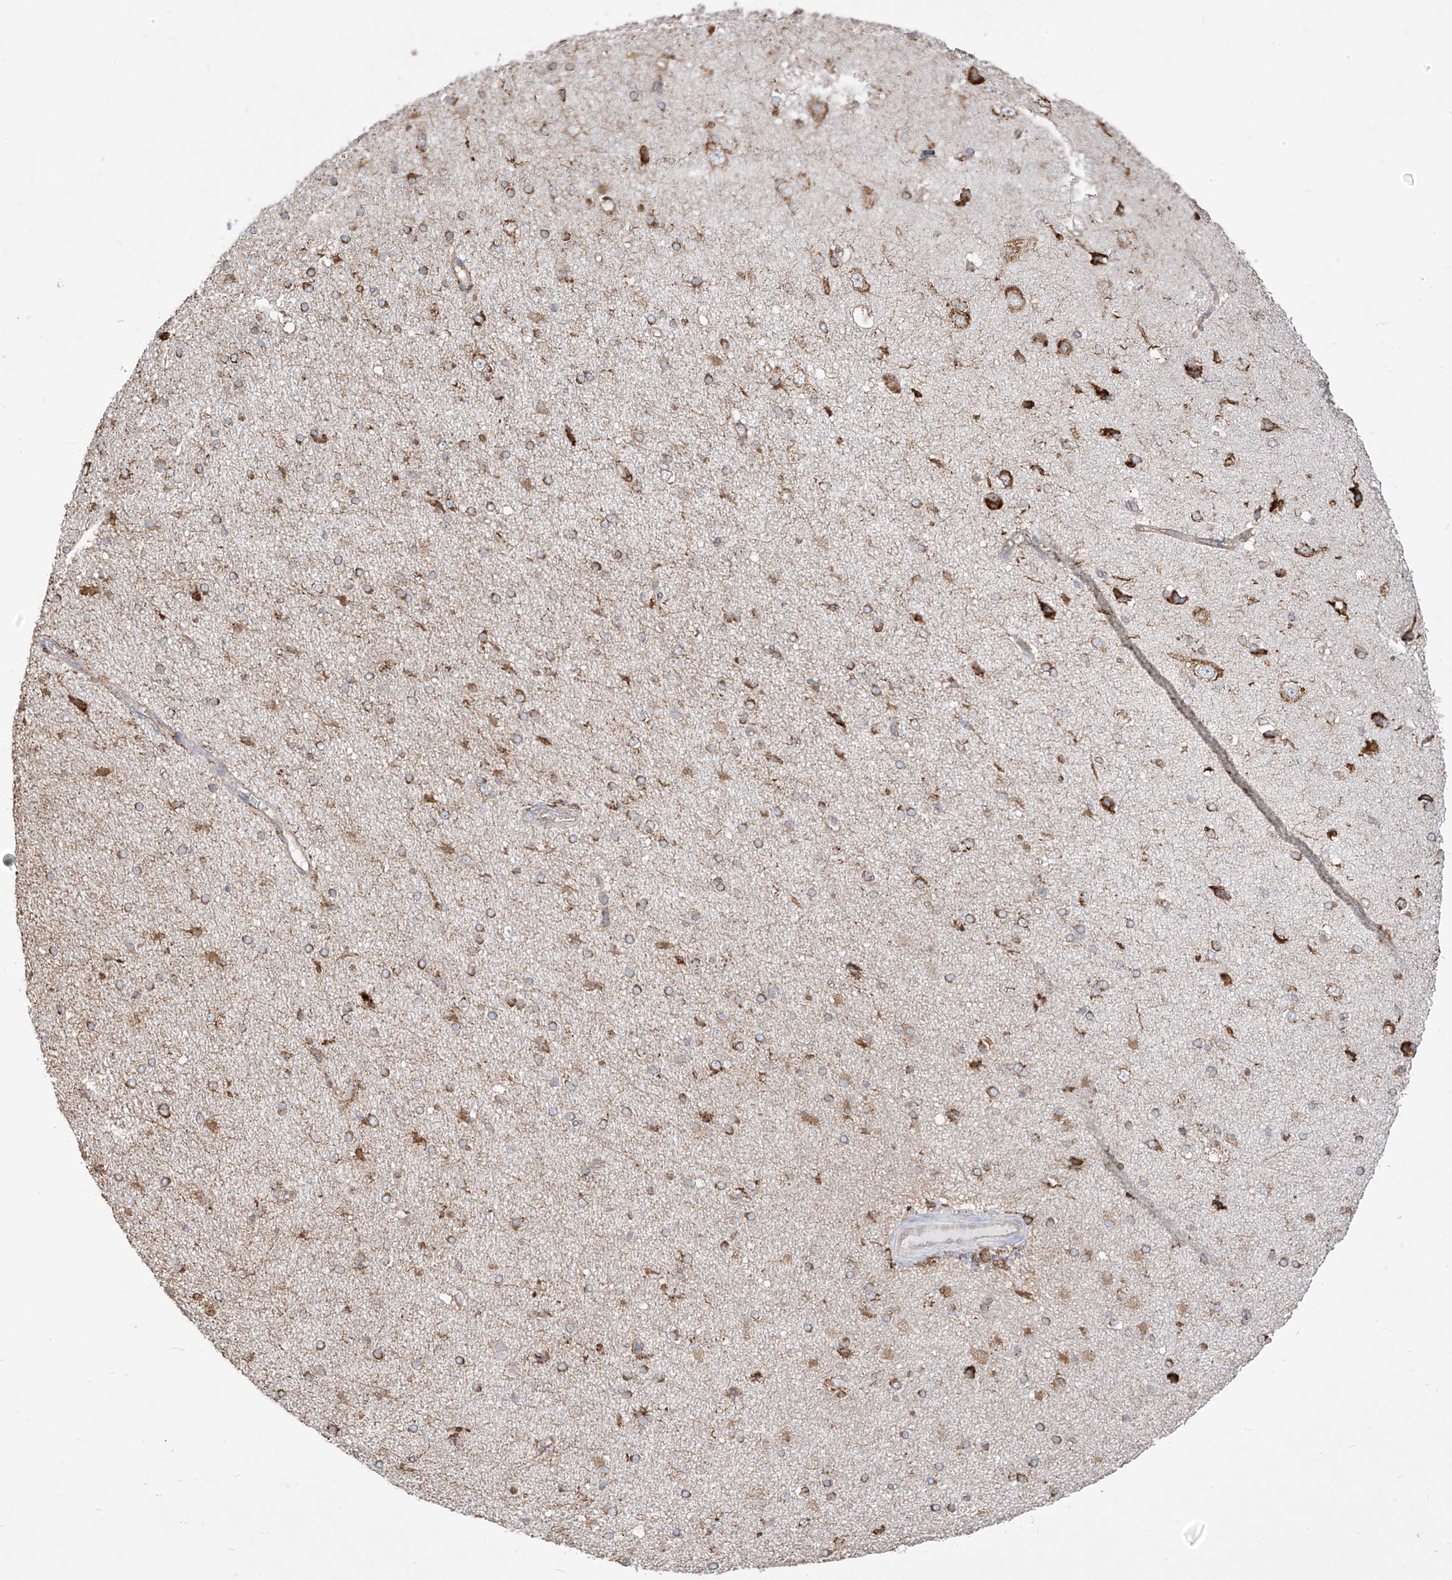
{"staining": {"intensity": "moderate", "quantity": ">75%", "location": "cytoplasmic/membranous"}, "tissue": "cerebral cortex", "cell_type": "Endothelial cells", "image_type": "normal", "snomed": [{"axis": "morphology", "description": "Normal tissue, NOS"}, {"axis": "morphology", "description": "Developmental malformation"}, {"axis": "topography", "description": "Cerebral cortex"}], "caption": "DAB immunohistochemical staining of normal cerebral cortex exhibits moderate cytoplasmic/membranous protein staining in about >75% of endothelial cells. Ihc stains the protein in brown and the nuclei are stained blue.", "gene": "PDIA6", "patient": {"sex": "female", "age": 30}}